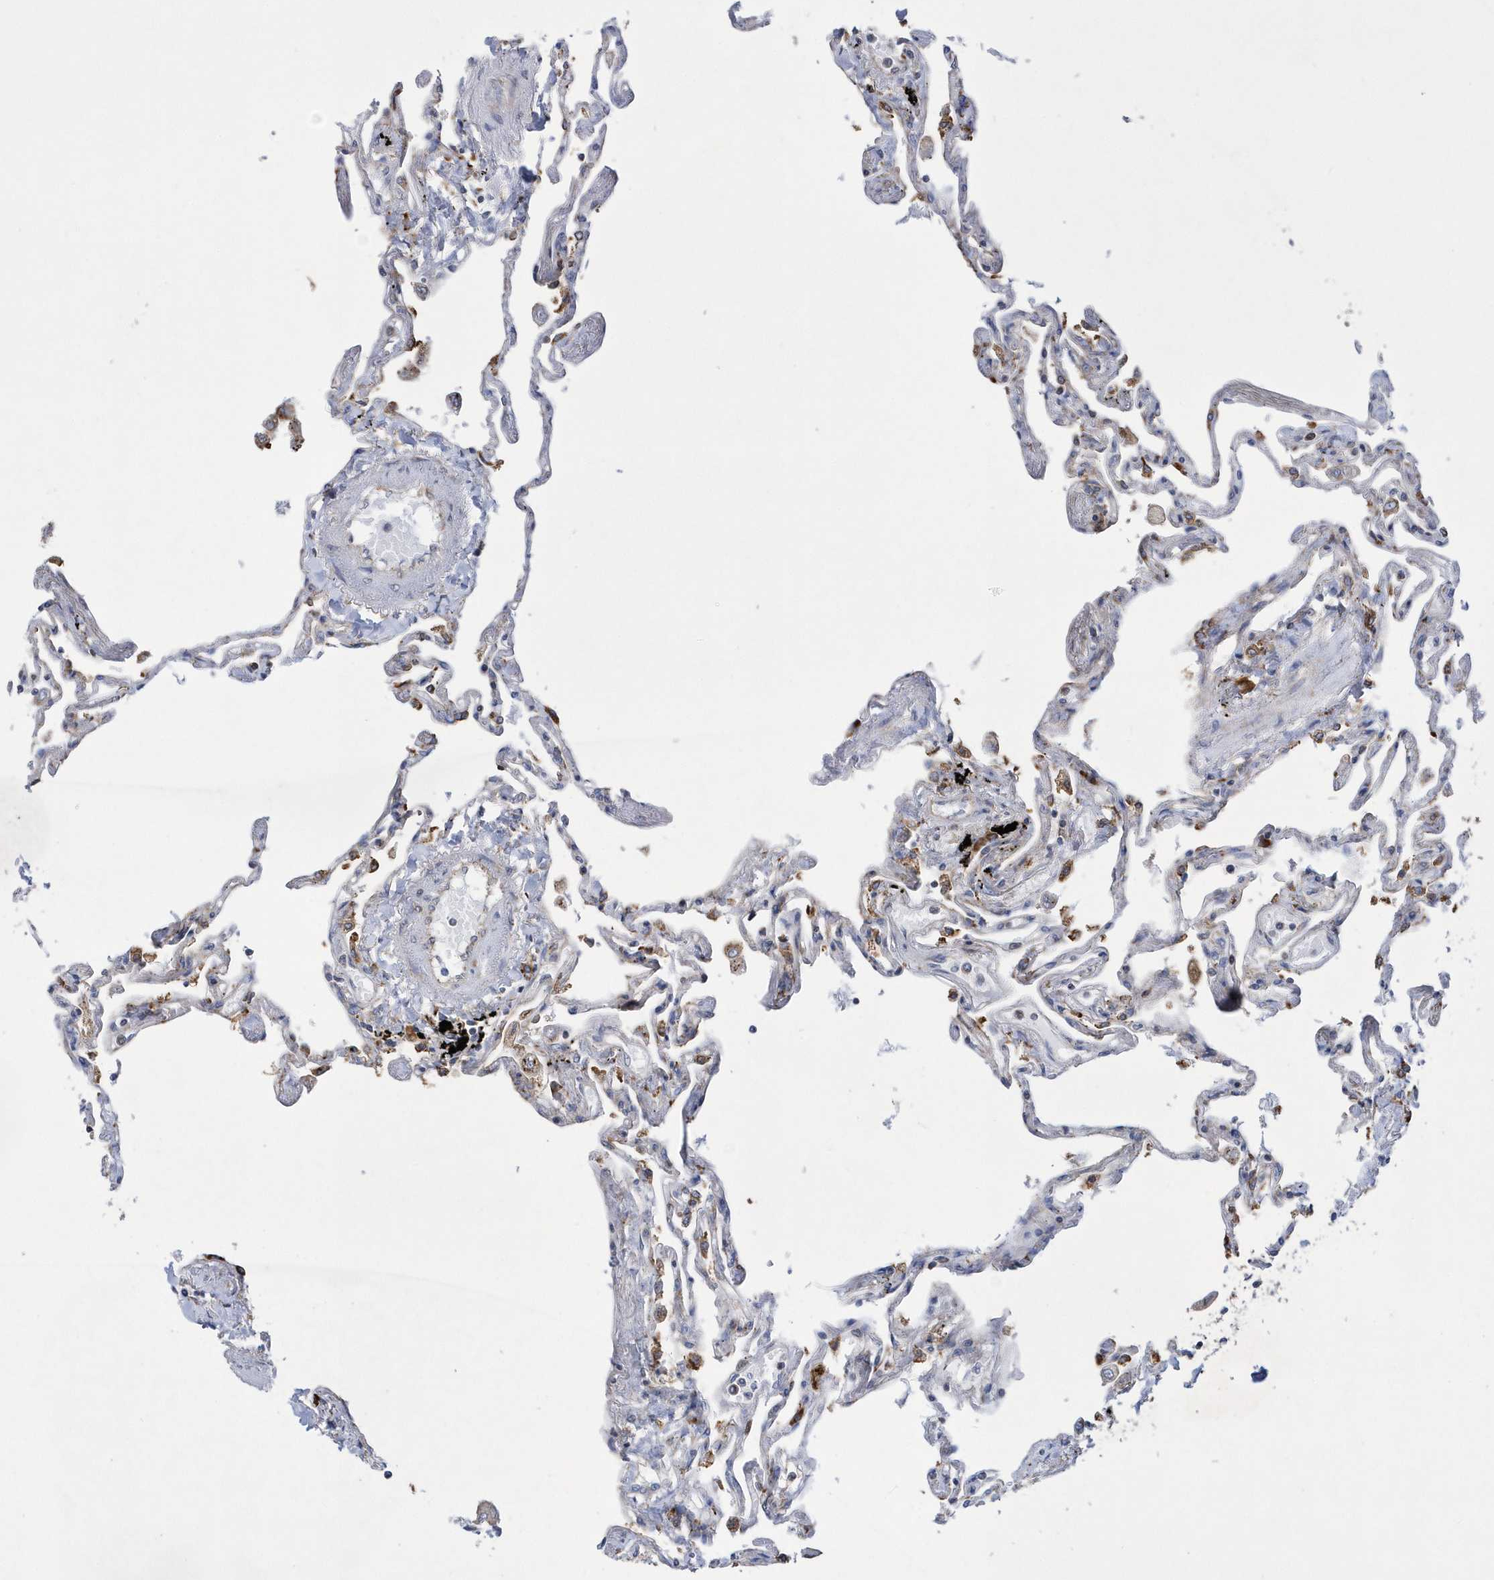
{"staining": {"intensity": "moderate", "quantity": "25%-75%", "location": "cytoplasmic/membranous"}, "tissue": "lung", "cell_type": "Alveolar cells", "image_type": "normal", "snomed": [{"axis": "morphology", "description": "Normal tissue, NOS"}, {"axis": "topography", "description": "Lung"}], "caption": "Moderate cytoplasmic/membranous staining for a protein is seen in approximately 25%-75% of alveolar cells of benign lung using IHC.", "gene": "MED31", "patient": {"sex": "female", "age": 67}}